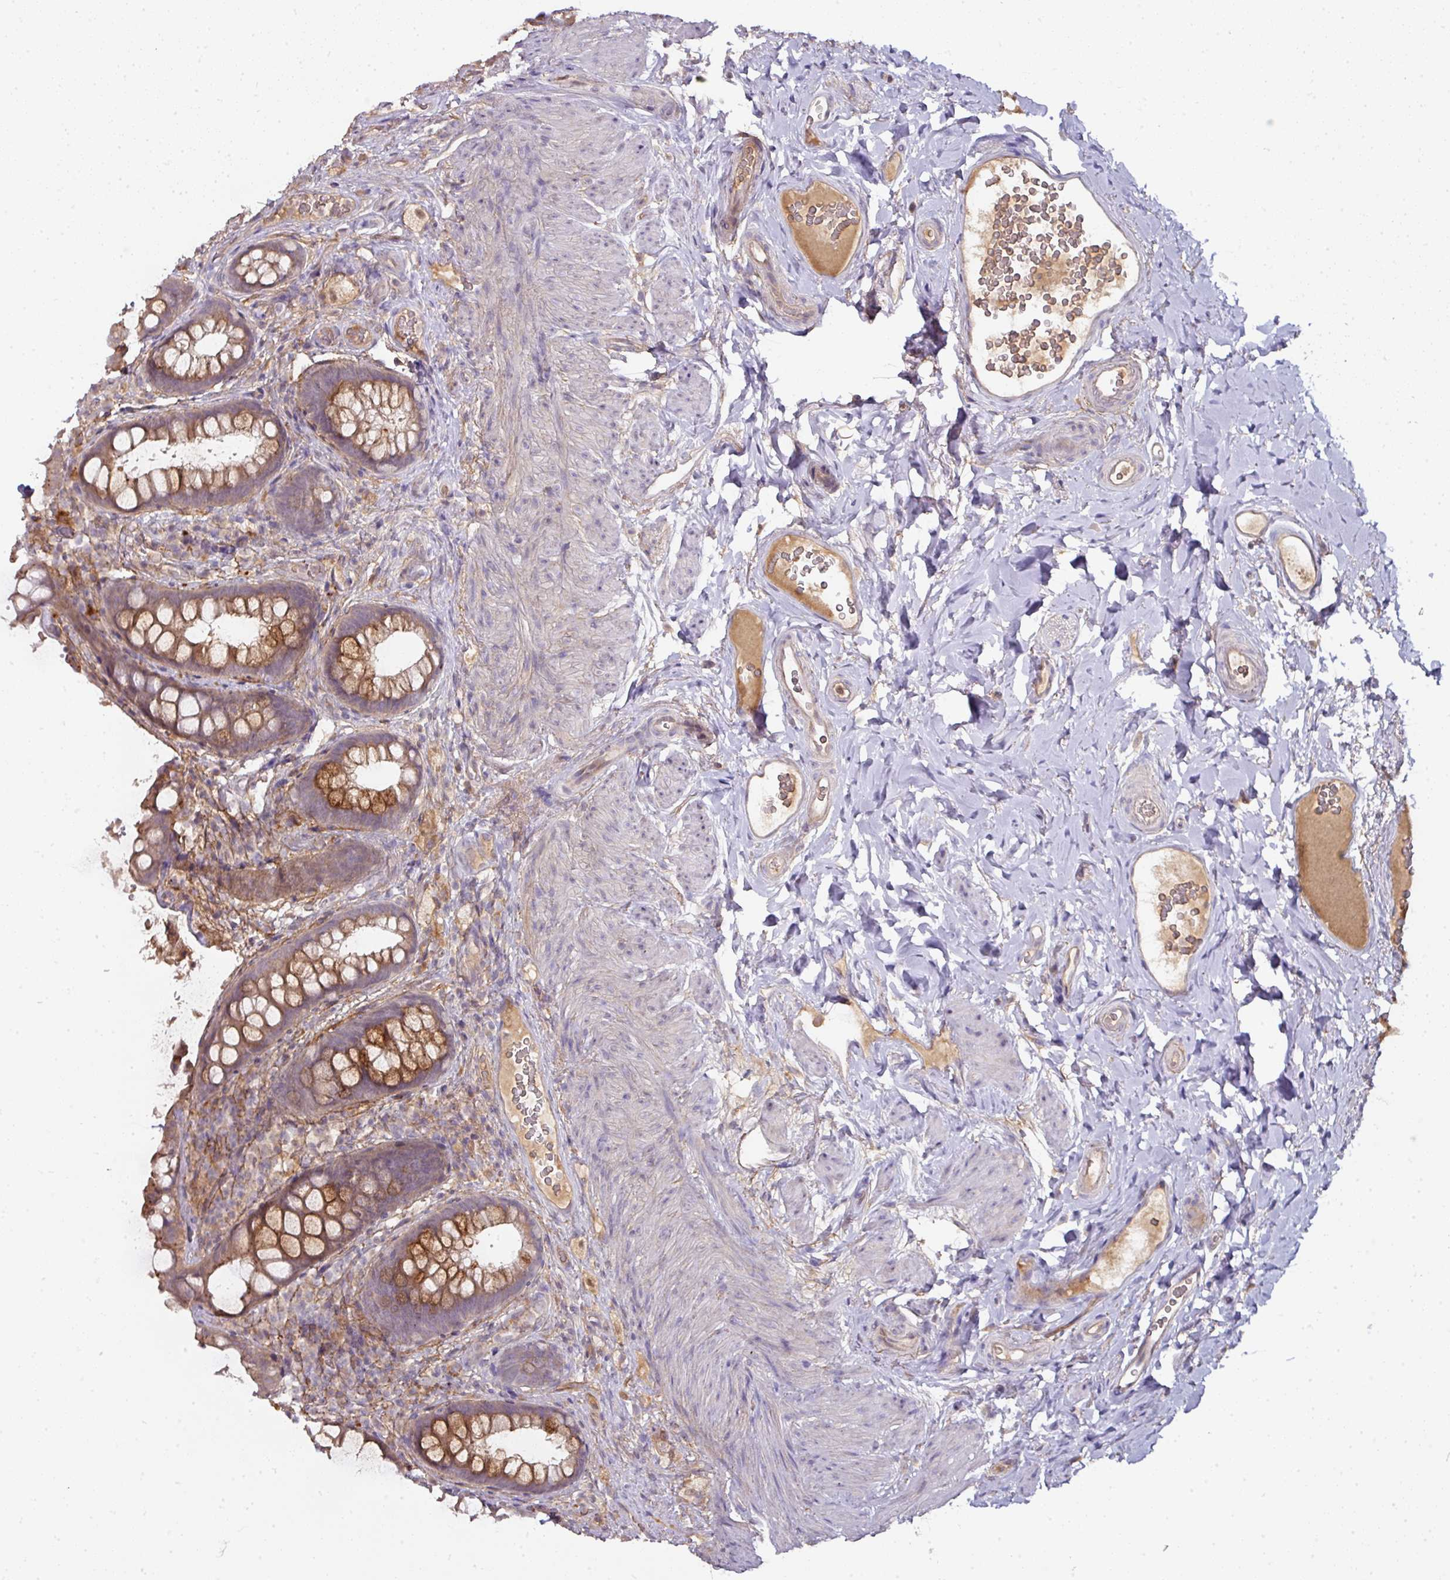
{"staining": {"intensity": "moderate", "quantity": ">75%", "location": "cytoplasmic/membranous"}, "tissue": "rectum", "cell_type": "Glandular cells", "image_type": "normal", "snomed": [{"axis": "morphology", "description": "Normal tissue, NOS"}, {"axis": "topography", "description": "Rectum"}, {"axis": "topography", "description": "Peripheral nerve tissue"}], "caption": "A high-resolution photomicrograph shows immunohistochemistry staining of benign rectum, which shows moderate cytoplasmic/membranous expression in about >75% of glandular cells.", "gene": "CTDSP2", "patient": {"sex": "female", "age": 69}}